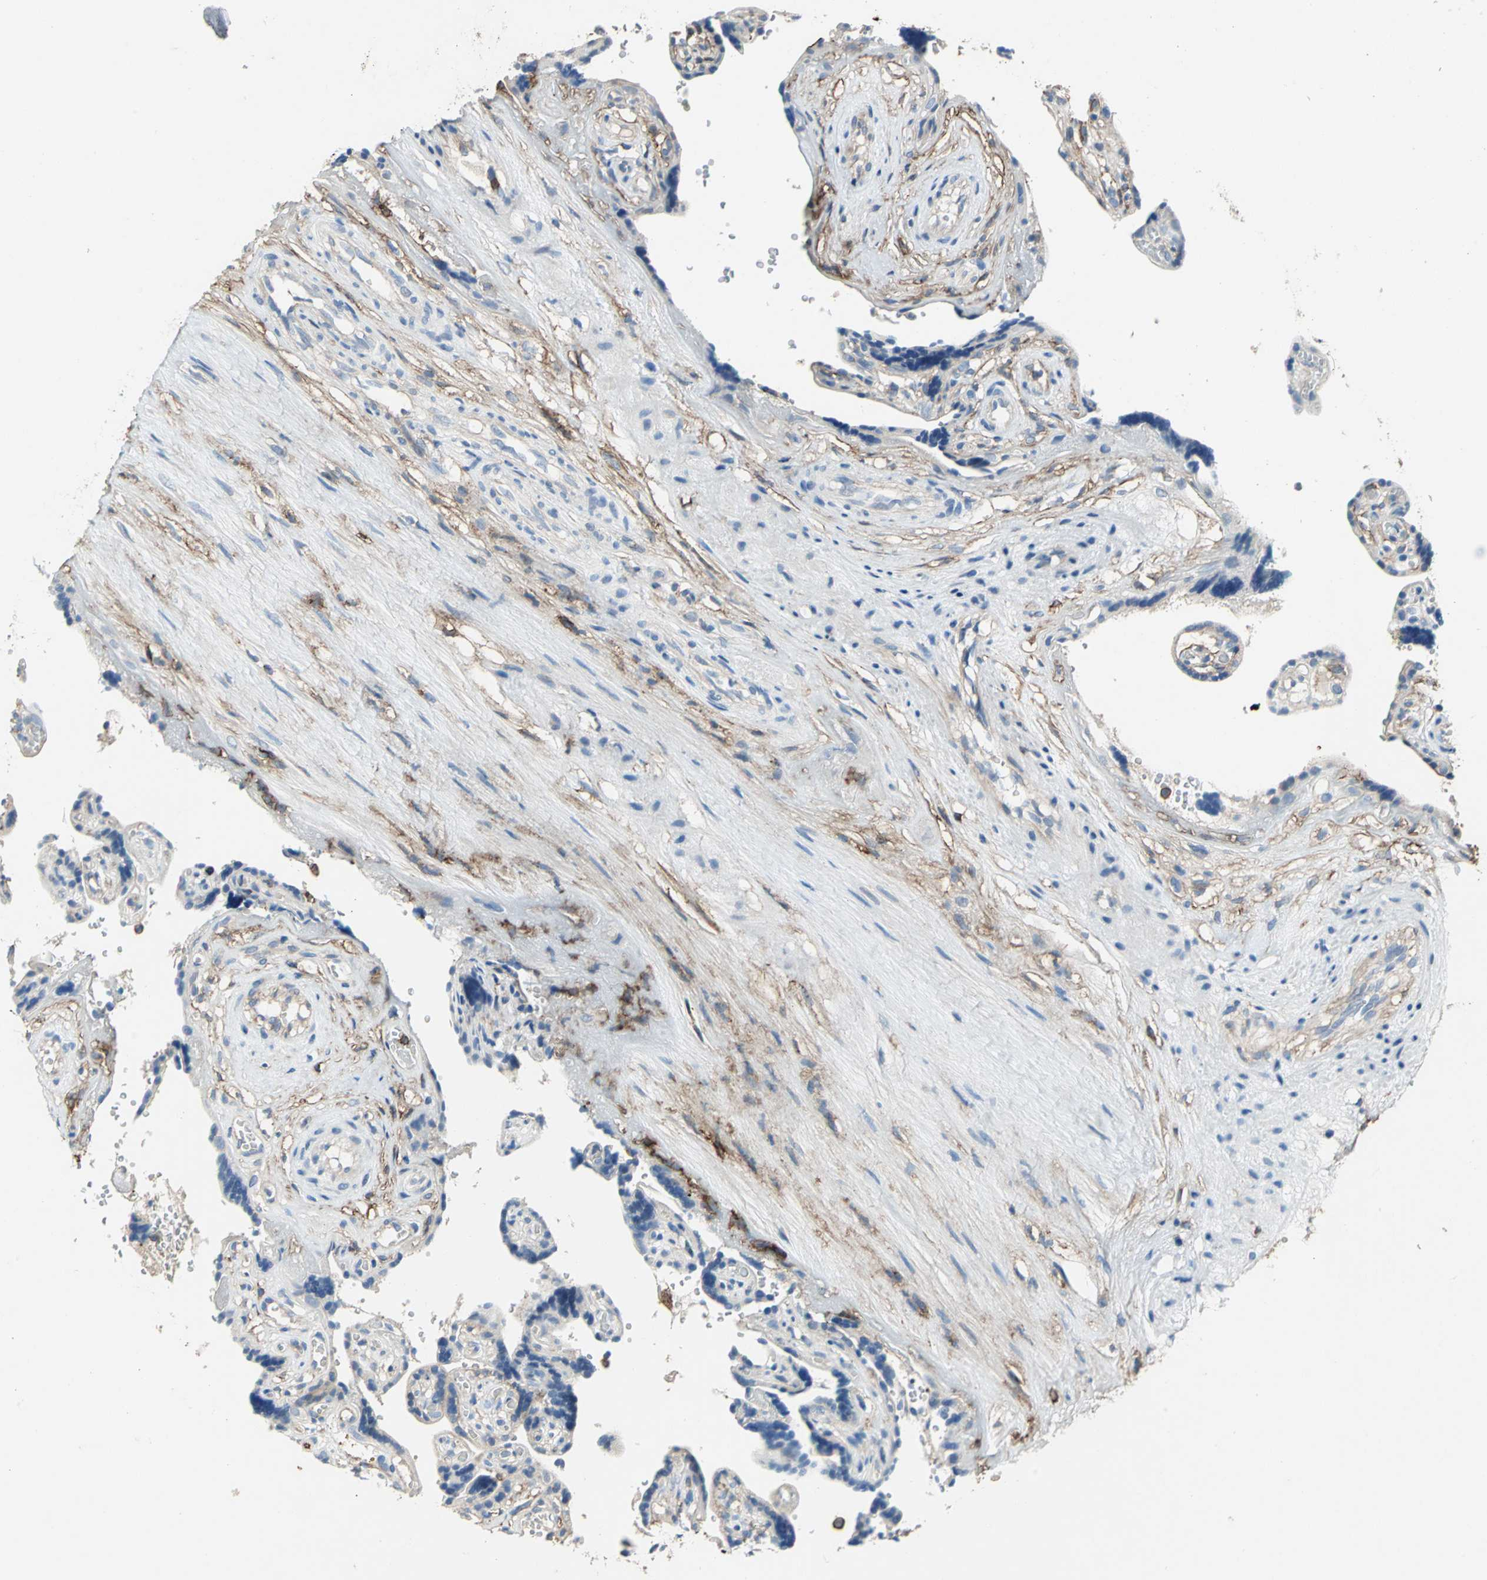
{"staining": {"intensity": "strong", "quantity": ">75%", "location": "cytoplasmic/membranous"}, "tissue": "placenta", "cell_type": "Decidual cells", "image_type": "normal", "snomed": [{"axis": "morphology", "description": "Normal tissue, NOS"}, {"axis": "topography", "description": "Placenta"}], "caption": "Brown immunohistochemical staining in unremarkable human placenta reveals strong cytoplasmic/membranous positivity in approximately >75% of decidual cells.", "gene": "CD44", "patient": {"sex": "female", "age": 30}}